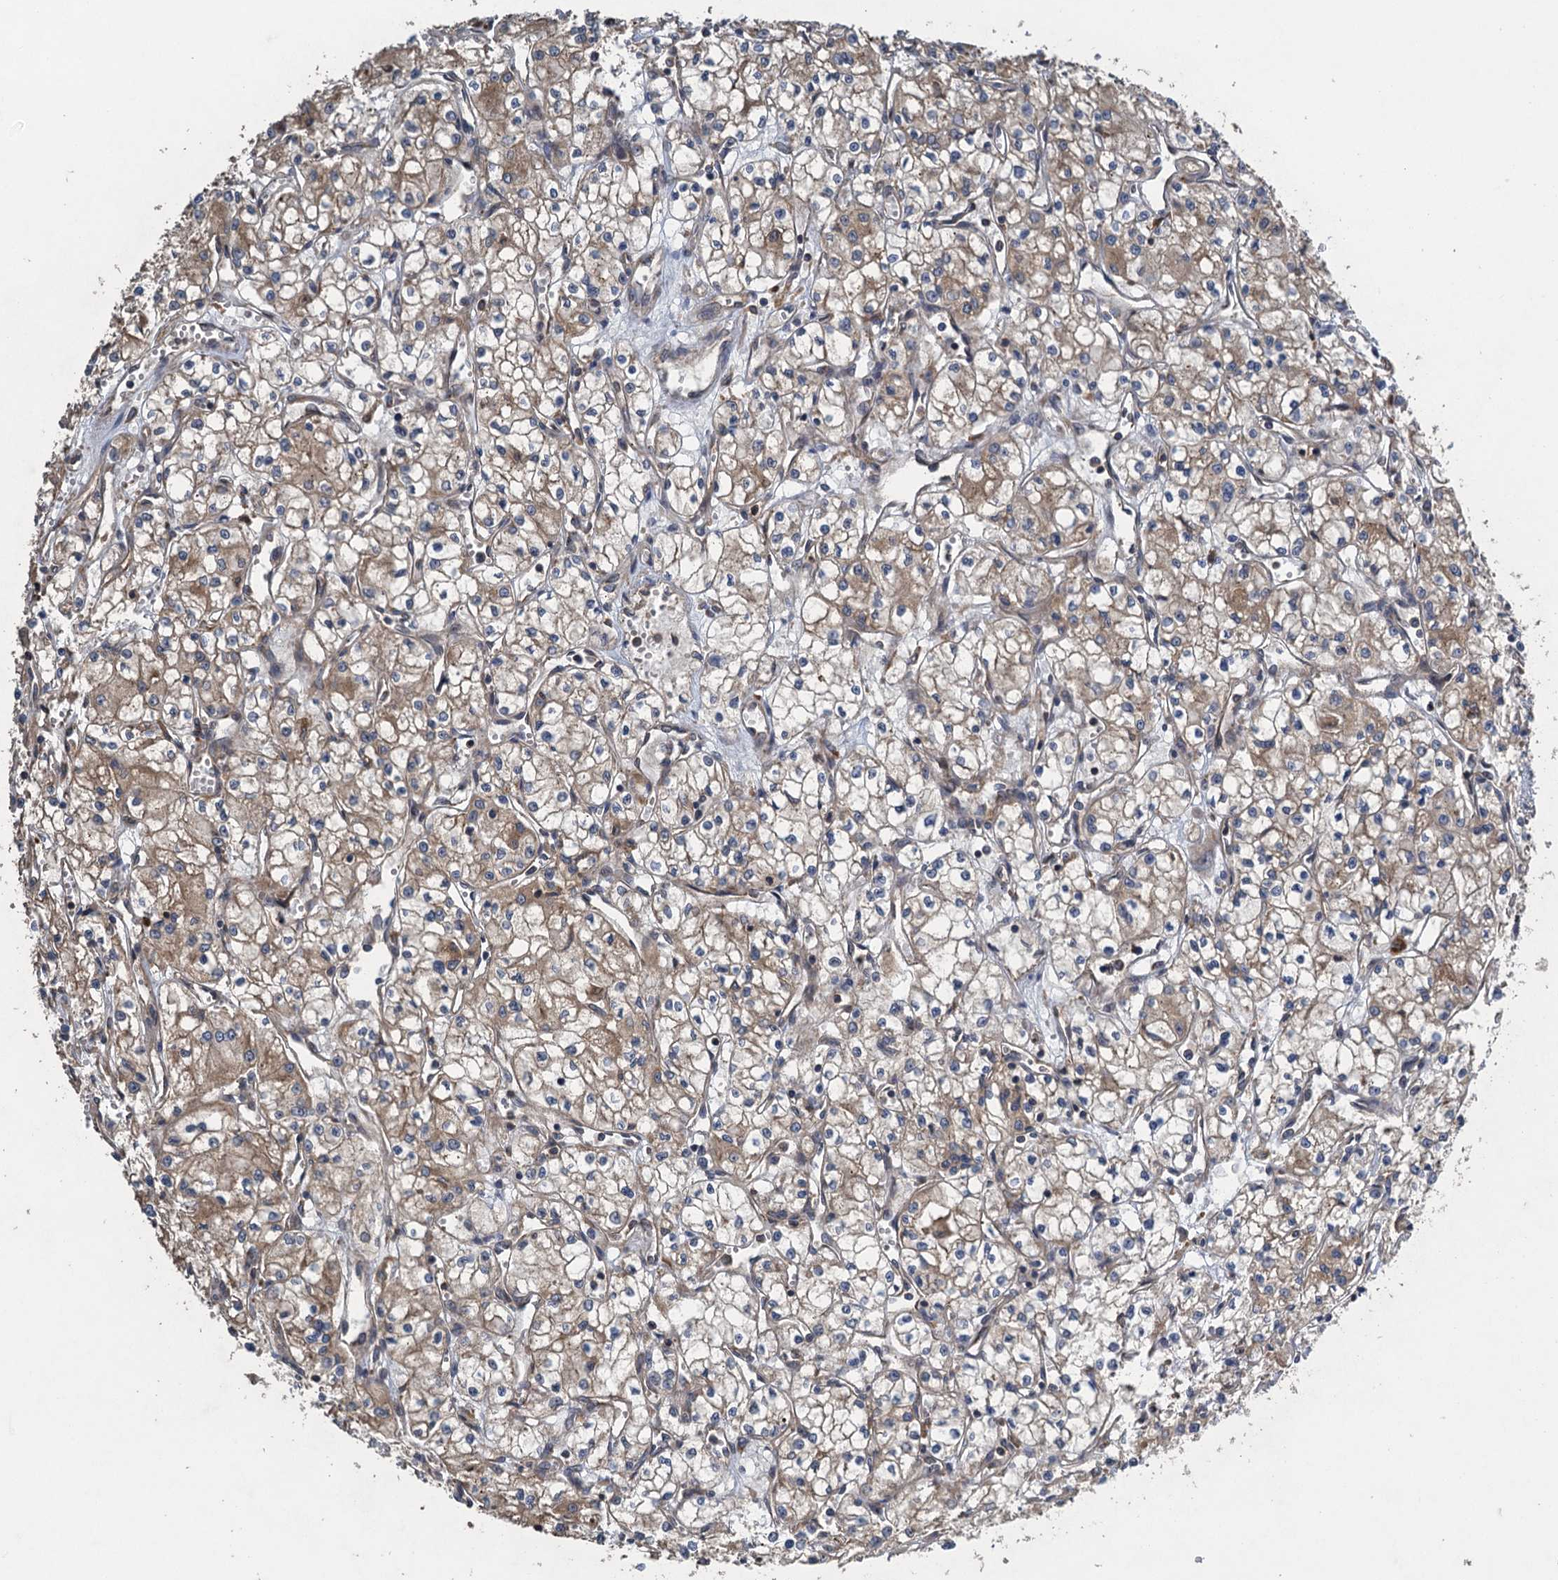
{"staining": {"intensity": "negative", "quantity": "none", "location": "none"}, "tissue": "renal cancer", "cell_type": "Tumor cells", "image_type": "cancer", "snomed": [{"axis": "morphology", "description": "Adenocarcinoma, NOS"}, {"axis": "topography", "description": "Kidney"}], "caption": "DAB (3,3'-diaminobenzidine) immunohistochemical staining of renal cancer displays no significant expression in tumor cells. (DAB immunohistochemistry with hematoxylin counter stain).", "gene": "CNTN5", "patient": {"sex": "male", "age": 59}}